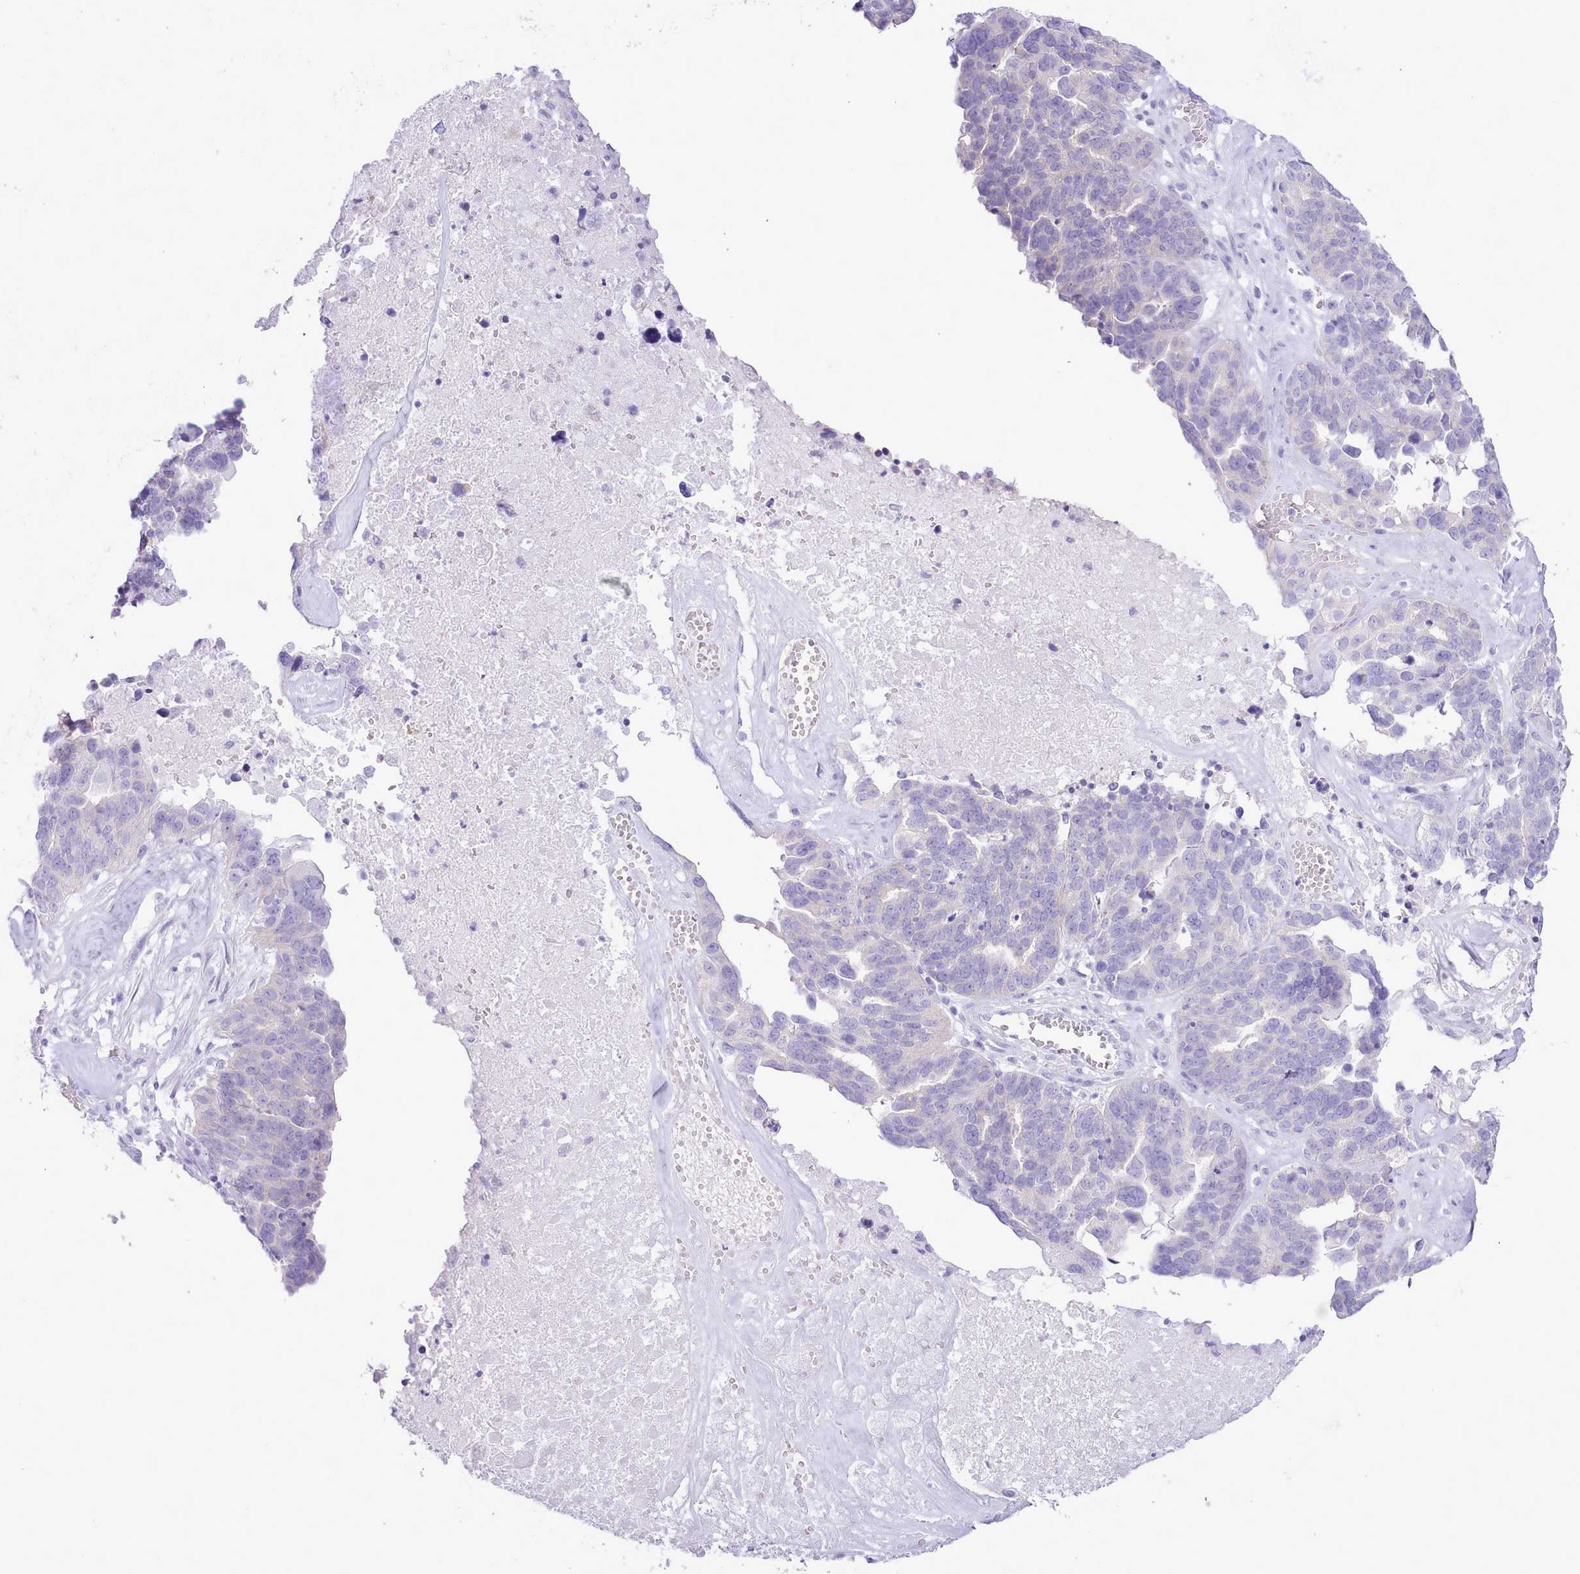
{"staining": {"intensity": "negative", "quantity": "none", "location": "none"}, "tissue": "ovarian cancer", "cell_type": "Tumor cells", "image_type": "cancer", "snomed": [{"axis": "morphology", "description": "Cystadenocarcinoma, serous, NOS"}, {"axis": "topography", "description": "Ovary"}], "caption": "This is an immunohistochemistry (IHC) micrograph of ovarian cancer (serous cystadenocarcinoma). There is no expression in tumor cells.", "gene": "MDFI", "patient": {"sex": "female", "age": 59}}